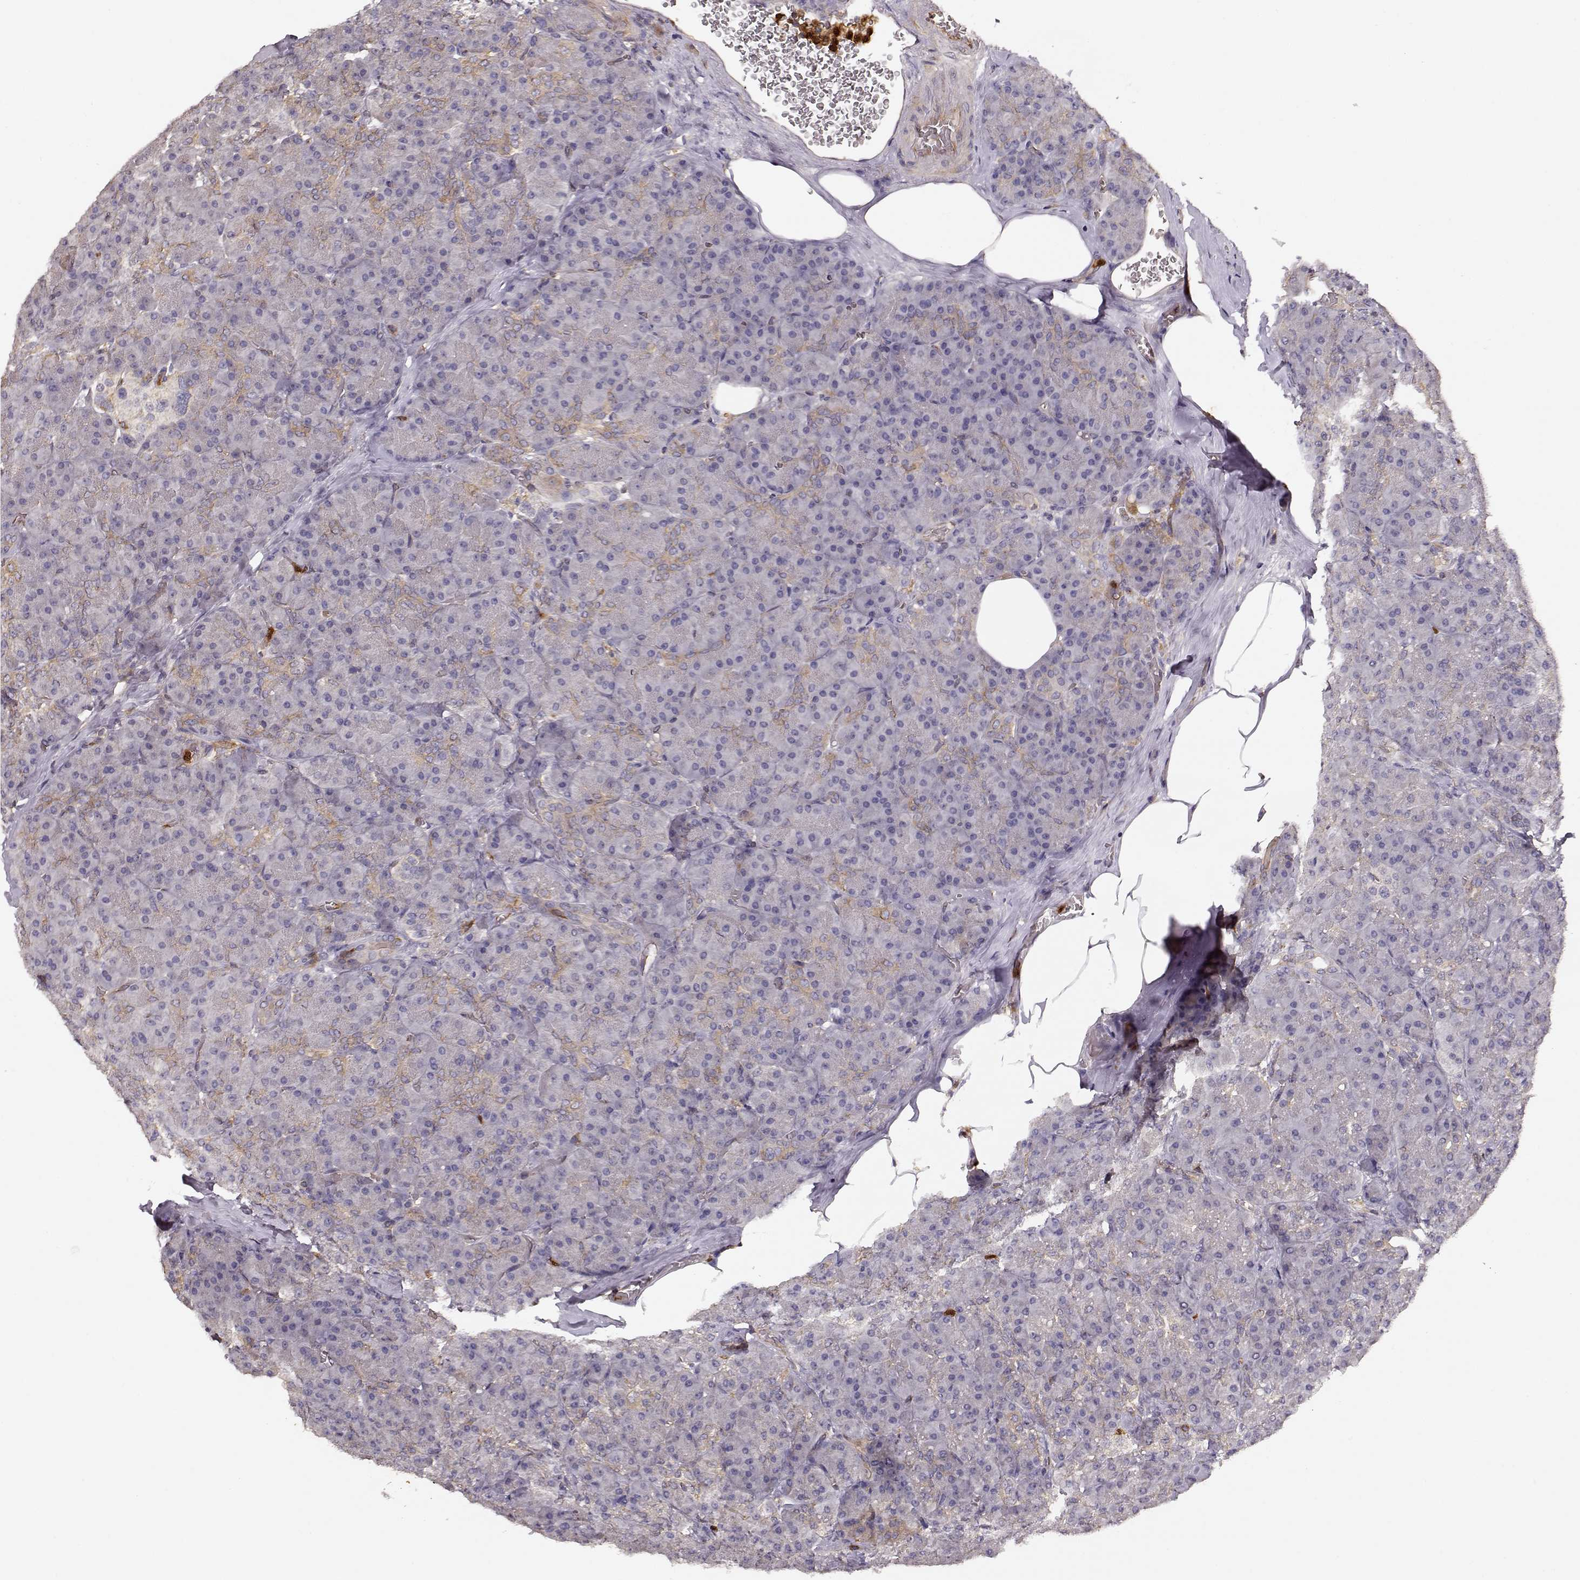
{"staining": {"intensity": "weak", "quantity": "25%-75%", "location": "cytoplasmic/membranous"}, "tissue": "pancreas", "cell_type": "Exocrine glandular cells", "image_type": "normal", "snomed": [{"axis": "morphology", "description": "Normal tissue, NOS"}, {"axis": "topography", "description": "Pancreas"}], "caption": "This photomicrograph reveals immunohistochemistry (IHC) staining of normal pancreas, with low weak cytoplasmic/membranous staining in about 25%-75% of exocrine glandular cells.", "gene": "ARHGEF2", "patient": {"sex": "male", "age": 57}}